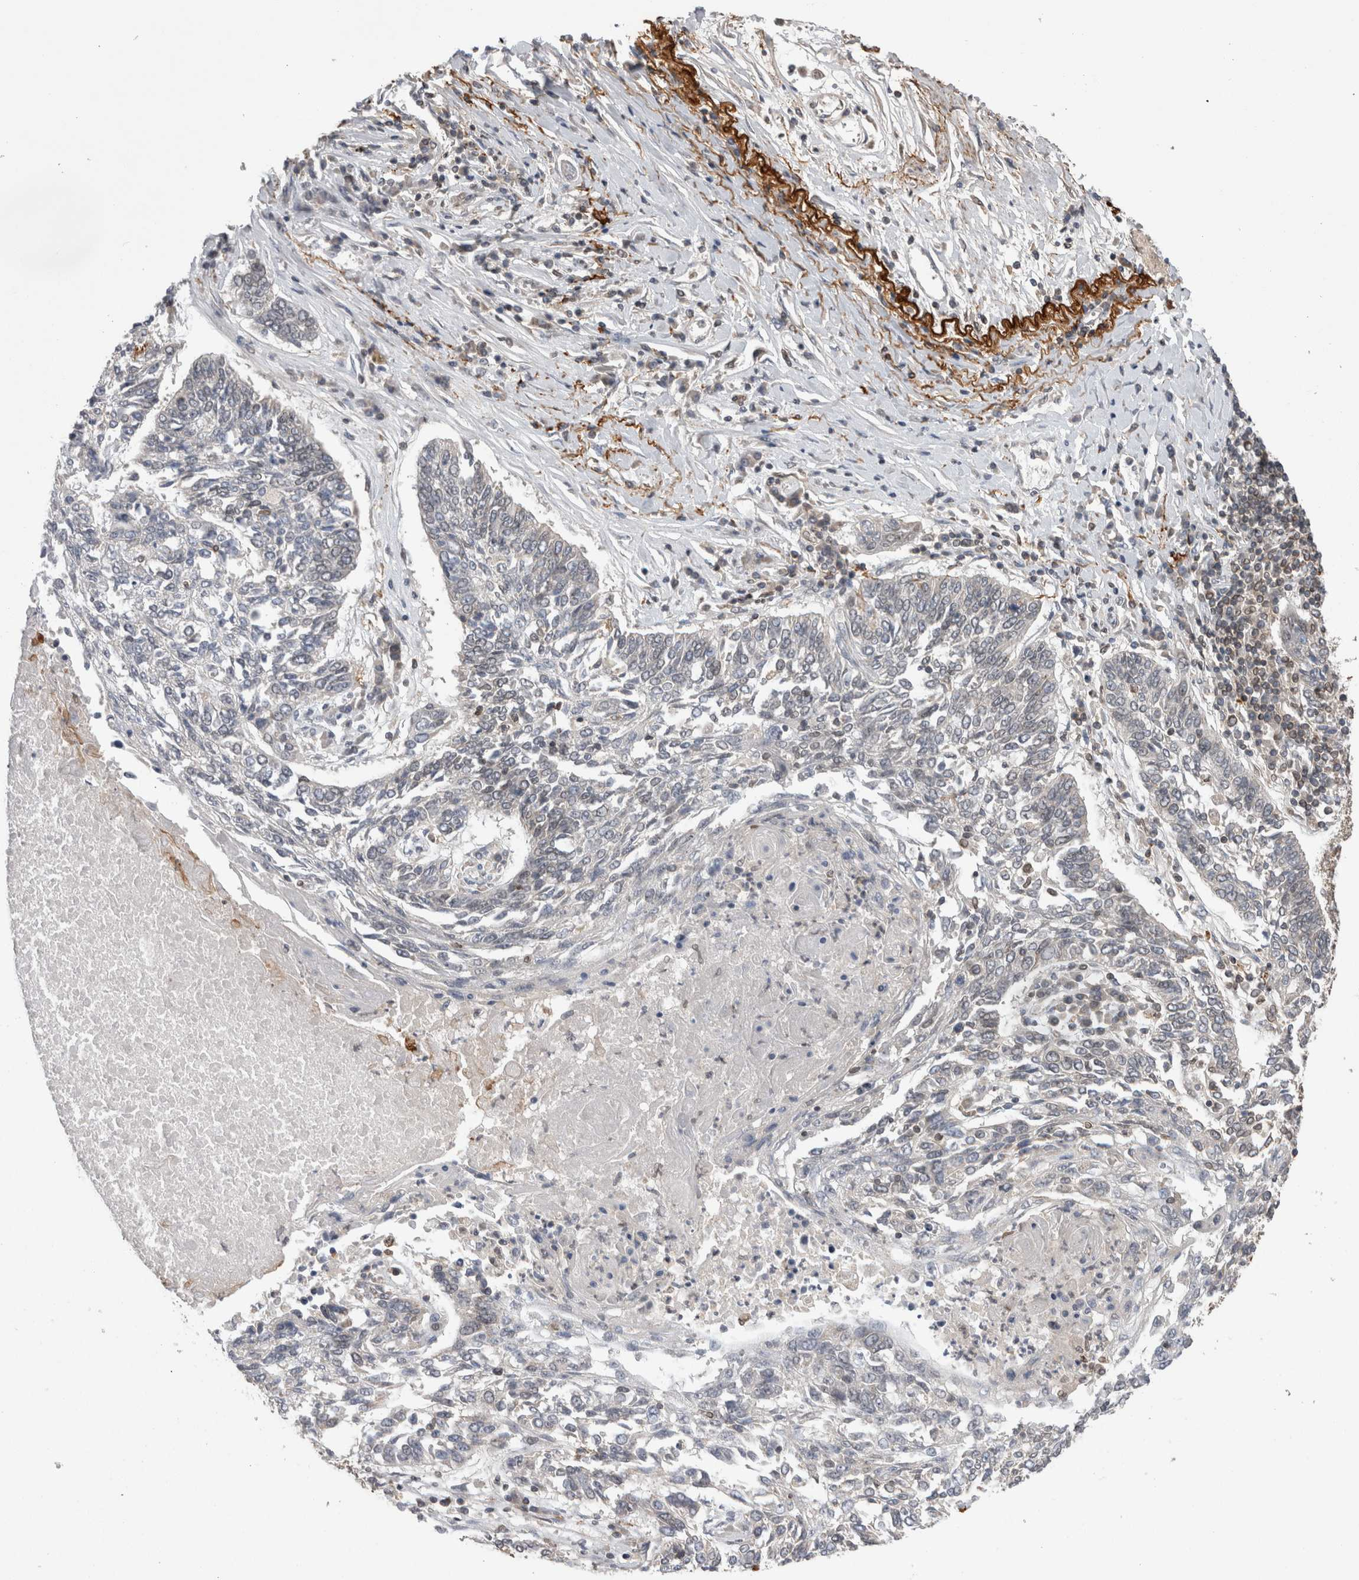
{"staining": {"intensity": "negative", "quantity": "none", "location": "none"}, "tissue": "lung cancer", "cell_type": "Tumor cells", "image_type": "cancer", "snomed": [{"axis": "morphology", "description": "Normal tissue, NOS"}, {"axis": "morphology", "description": "Squamous cell carcinoma, NOS"}, {"axis": "topography", "description": "Cartilage tissue"}, {"axis": "topography", "description": "Bronchus"}, {"axis": "topography", "description": "Lung"}], "caption": "Immunohistochemical staining of human lung cancer (squamous cell carcinoma) demonstrates no significant staining in tumor cells.", "gene": "DARS2", "patient": {"sex": "female", "age": 49}}